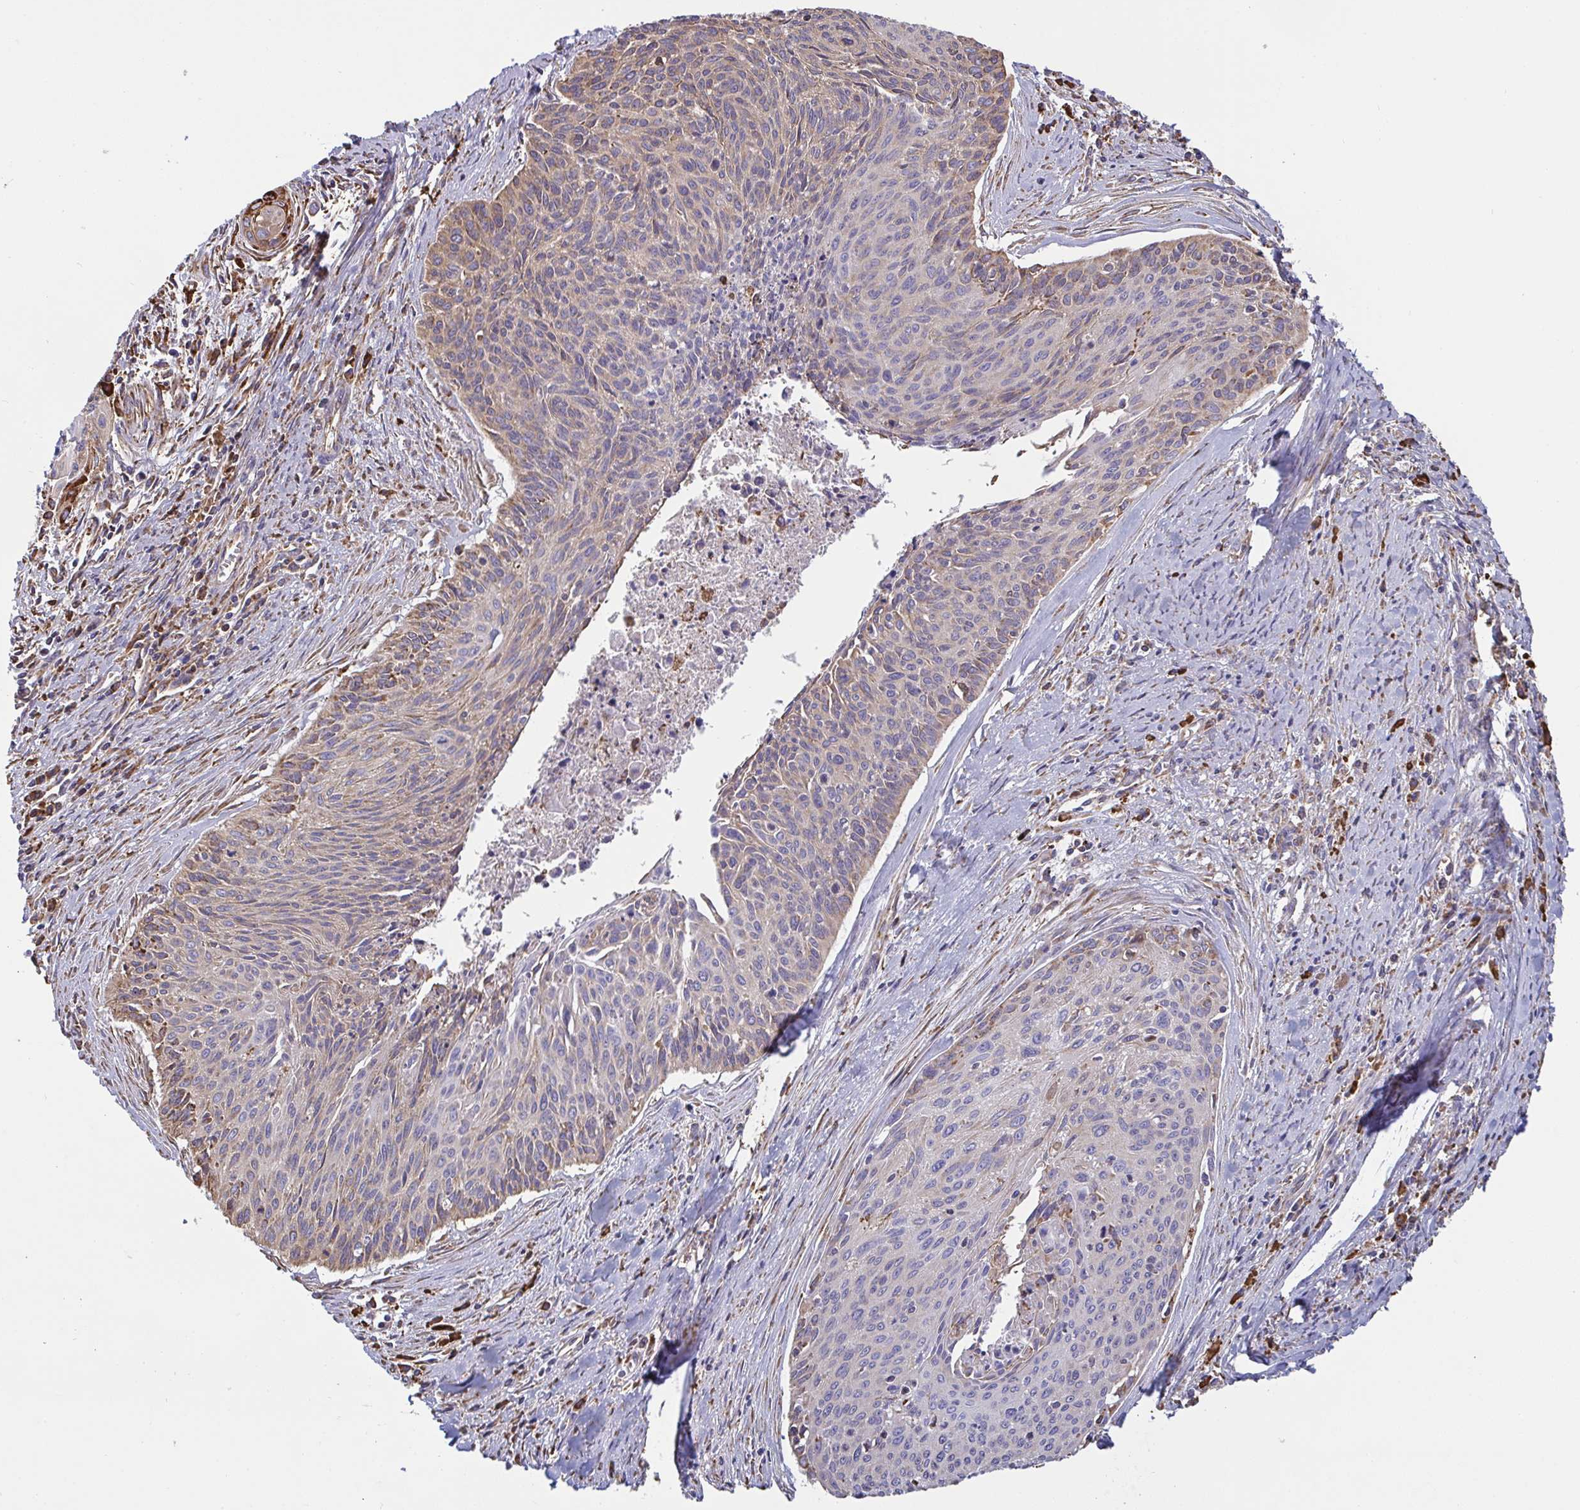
{"staining": {"intensity": "weak", "quantity": "<25%", "location": "cytoplasmic/membranous"}, "tissue": "cervical cancer", "cell_type": "Tumor cells", "image_type": "cancer", "snomed": [{"axis": "morphology", "description": "Squamous cell carcinoma, NOS"}, {"axis": "topography", "description": "Cervix"}], "caption": "Cervical squamous cell carcinoma was stained to show a protein in brown. There is no significant staining in tumor cells. (DAB IHC visualized using brightfield microscopy, high magnification).", "gene": "MYMK", "patient": {"sex": "female", "age": 55}}